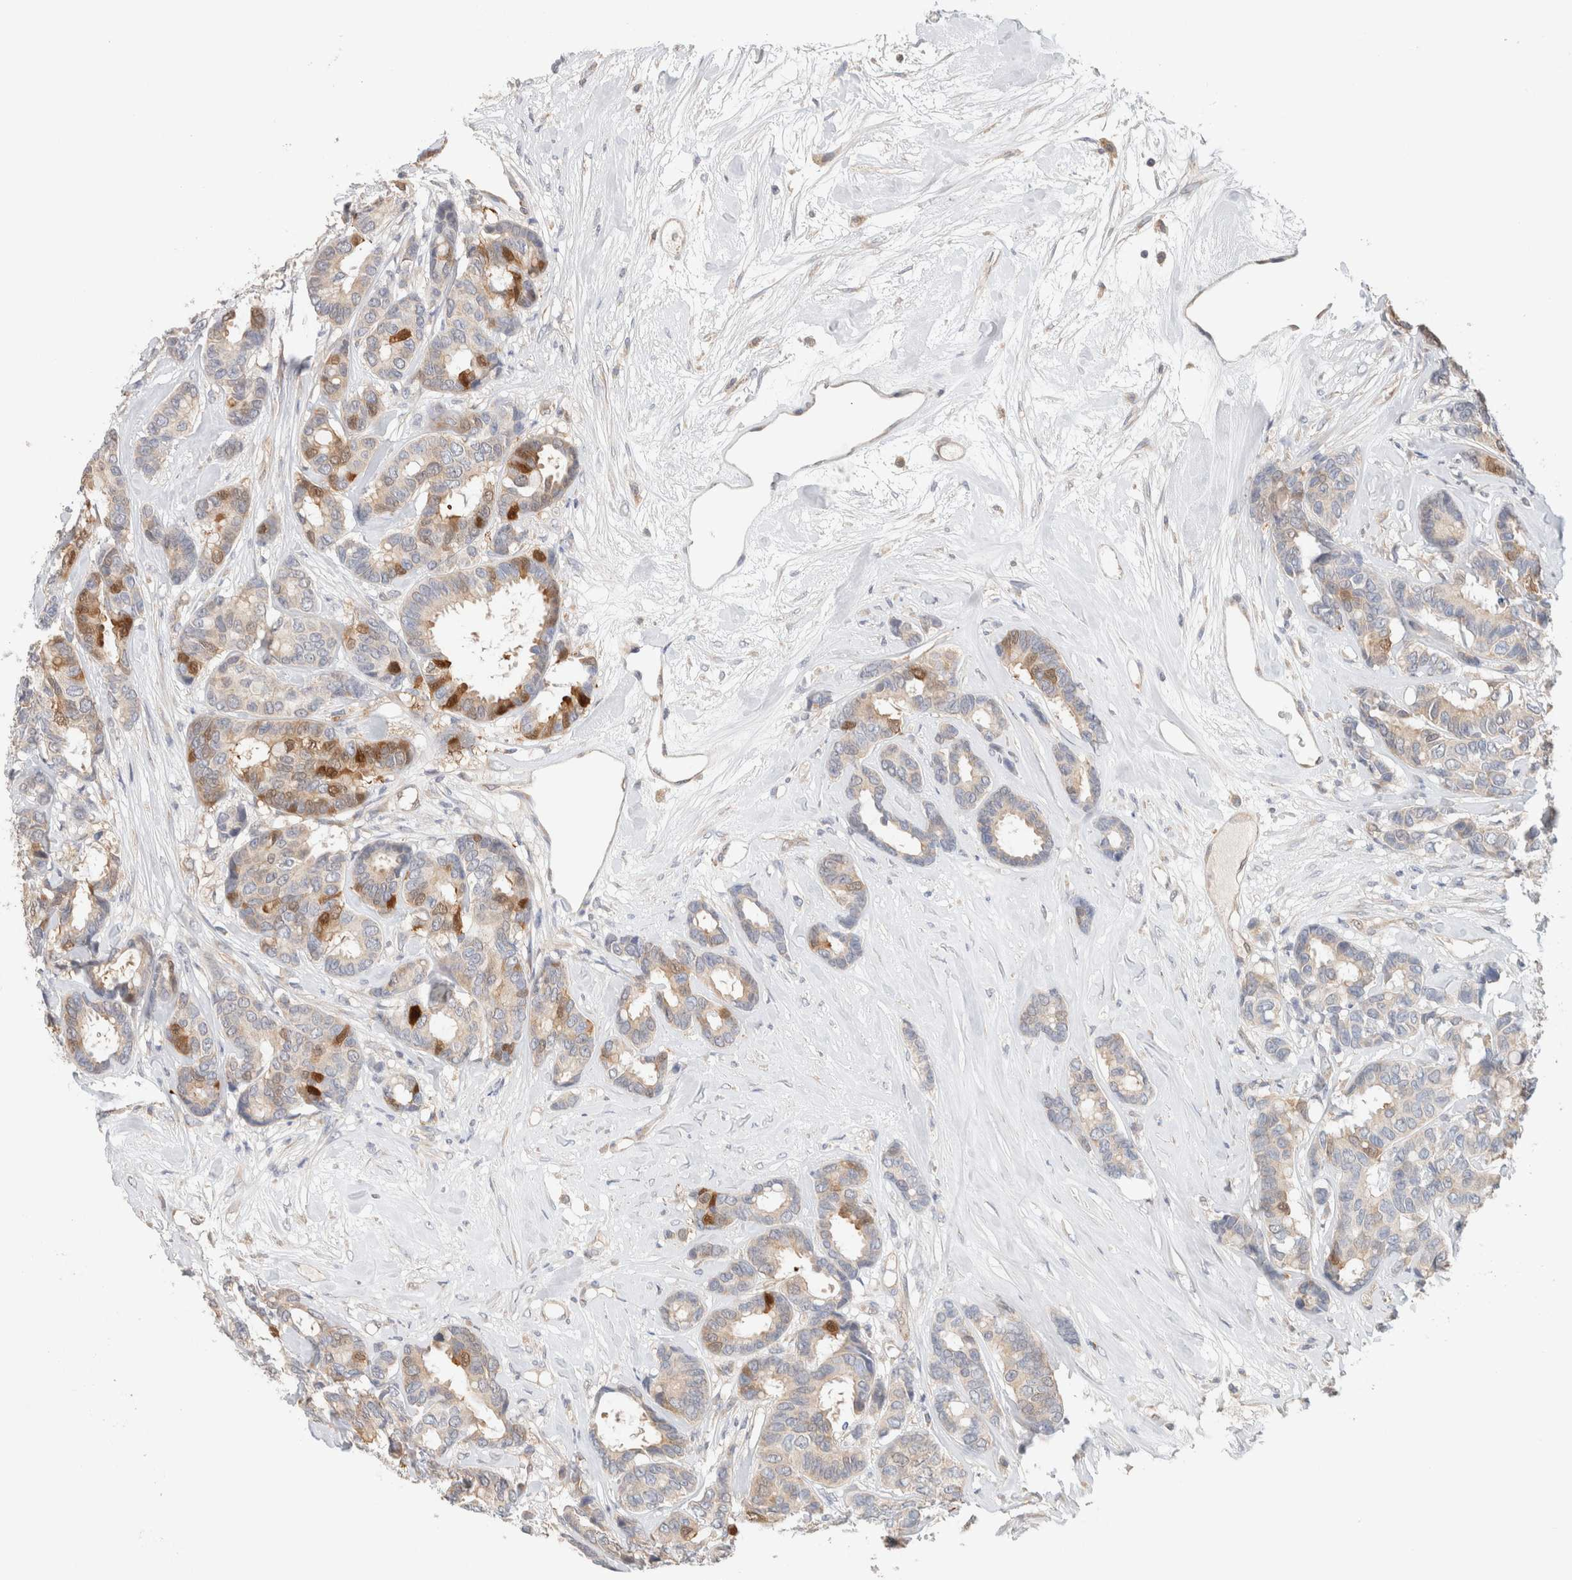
{"staining": {"intensity": "moderate", "quantity": "<25%", "location": "cytoplasmic/membranous,nuclear"}, "tissue": "breast cancer", "cell_type": "Tumor cells", "image_type": "cancer", "snomed": [{"axis": "morphology", "description": "Duct carcinoma"}, {"axis": "topography", "description": "Breast"}], "caption": "There is low levels of moderate cytoplasmic/membranous and nuclear expression in tumor cells of breast cancer (intraductal carcinoma), as demonstrated by immunohistochemical staining (brown color).", "gene": "CA13", "patient": {"sex": "female", "age": 87}}